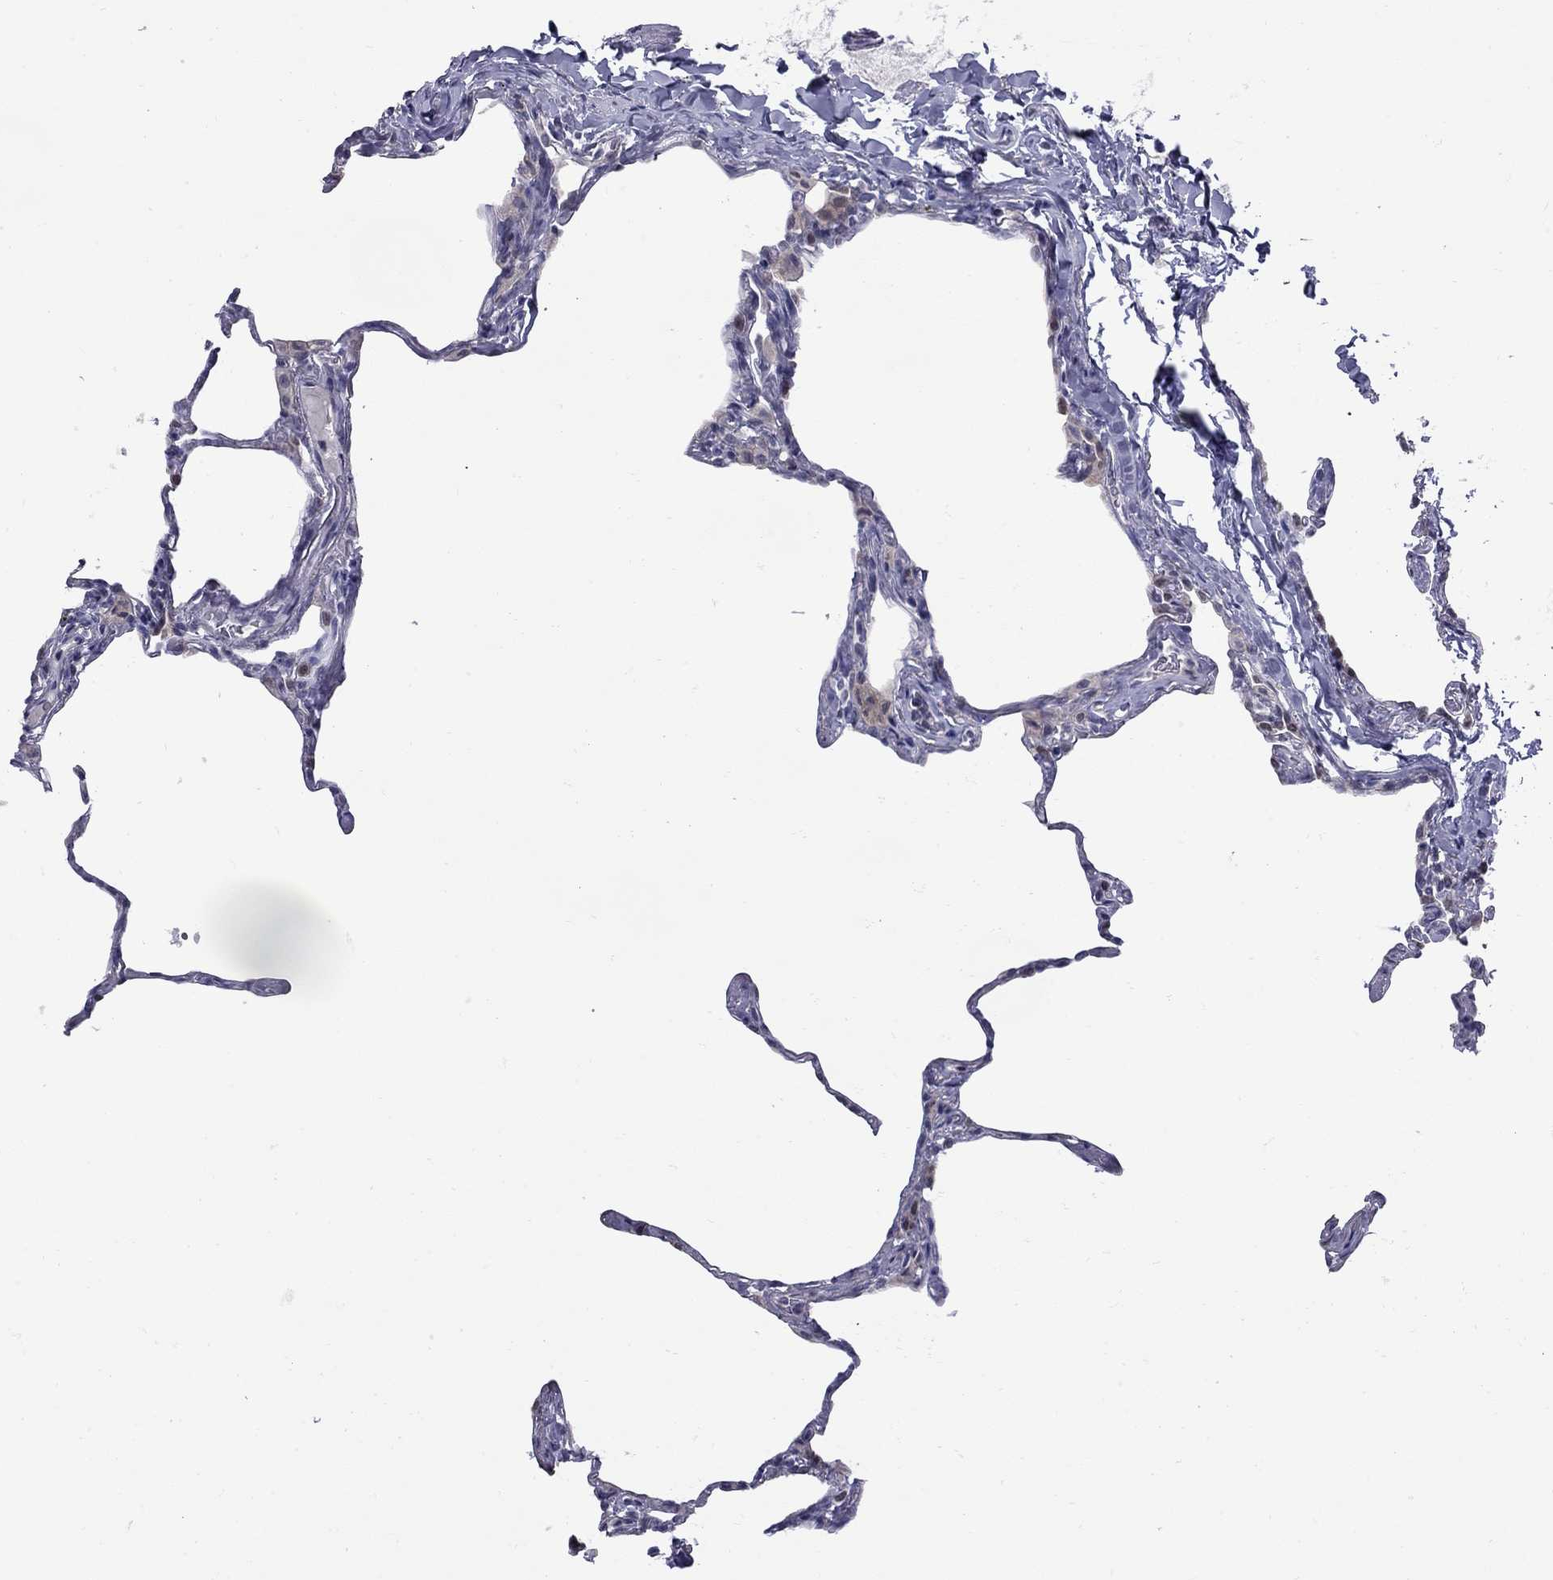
{"staining": {"intensity": "negative", "quantity": "none", "location": "none"}, "tissue": "lung", "cell_type": "Alveolar cells", "image_type": "normal", "snomed": [{"axis": "morphology", "description": "Normal tissue, NOS"}, {"axis": "topography", "description": "Lung"}], "caption": "Immunohistochemical staining of normal human lung displays no significant staining in alveolar cells.", "gene": "NRARP", "patient": {"sex": "male", "age": 65}}